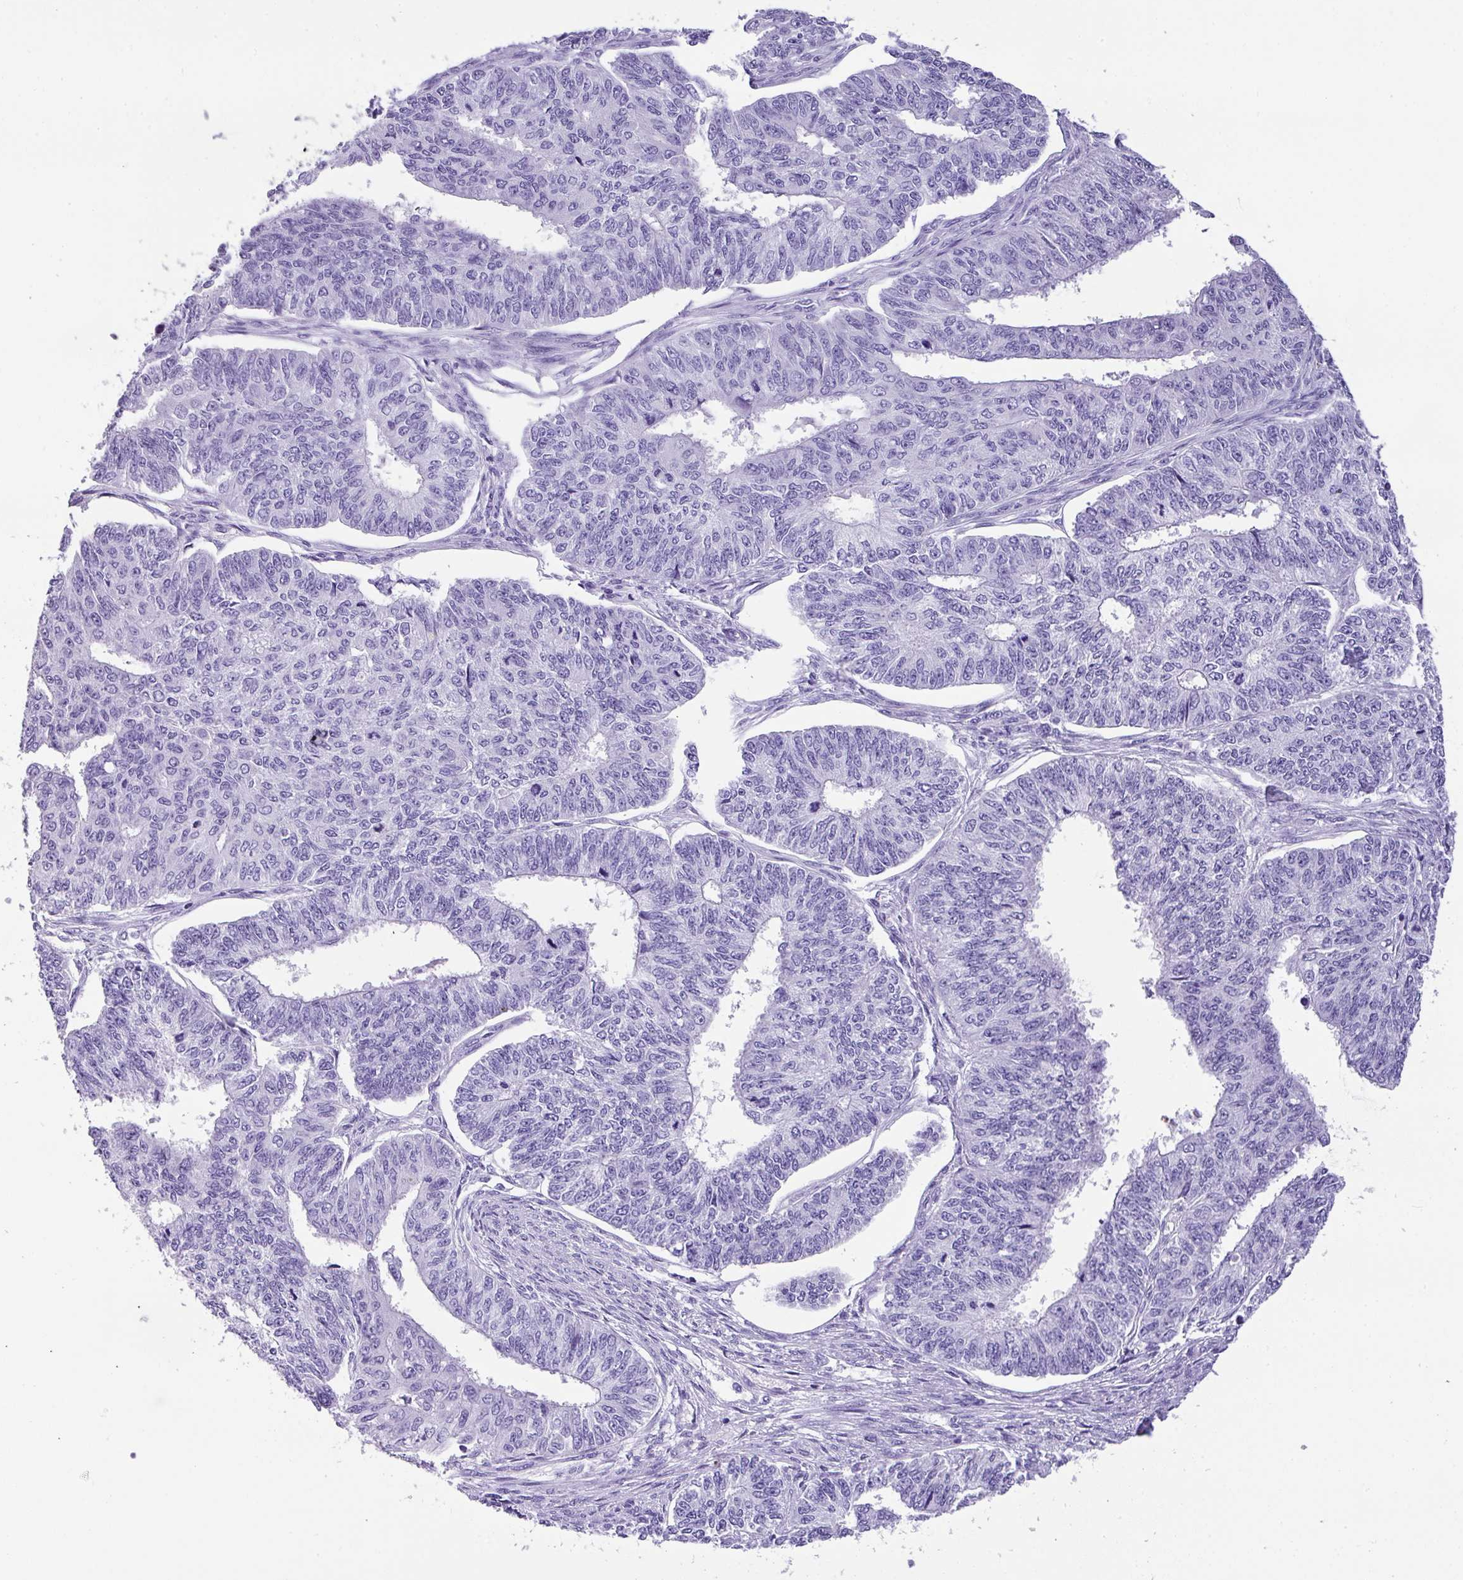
{"staining": {"intensity": "negative", "quantity": "none", "location": "none"}, "tissue": "endometrial cancer", "cell_type": "Tumor cells", "image_type": "cancer", "snomed": [{"axis": "morphology", "description": "Adenocarcinoma, NOS"}, {"axis": "topography", "description": "Endometrium"}], "caption": "Immunohistochemical staining of adenocarcinoma (endometrial) reveals no significant positivity in tumor cells.", "gene": "MUC21", "patient": {"sex": "female", "age": 32}}